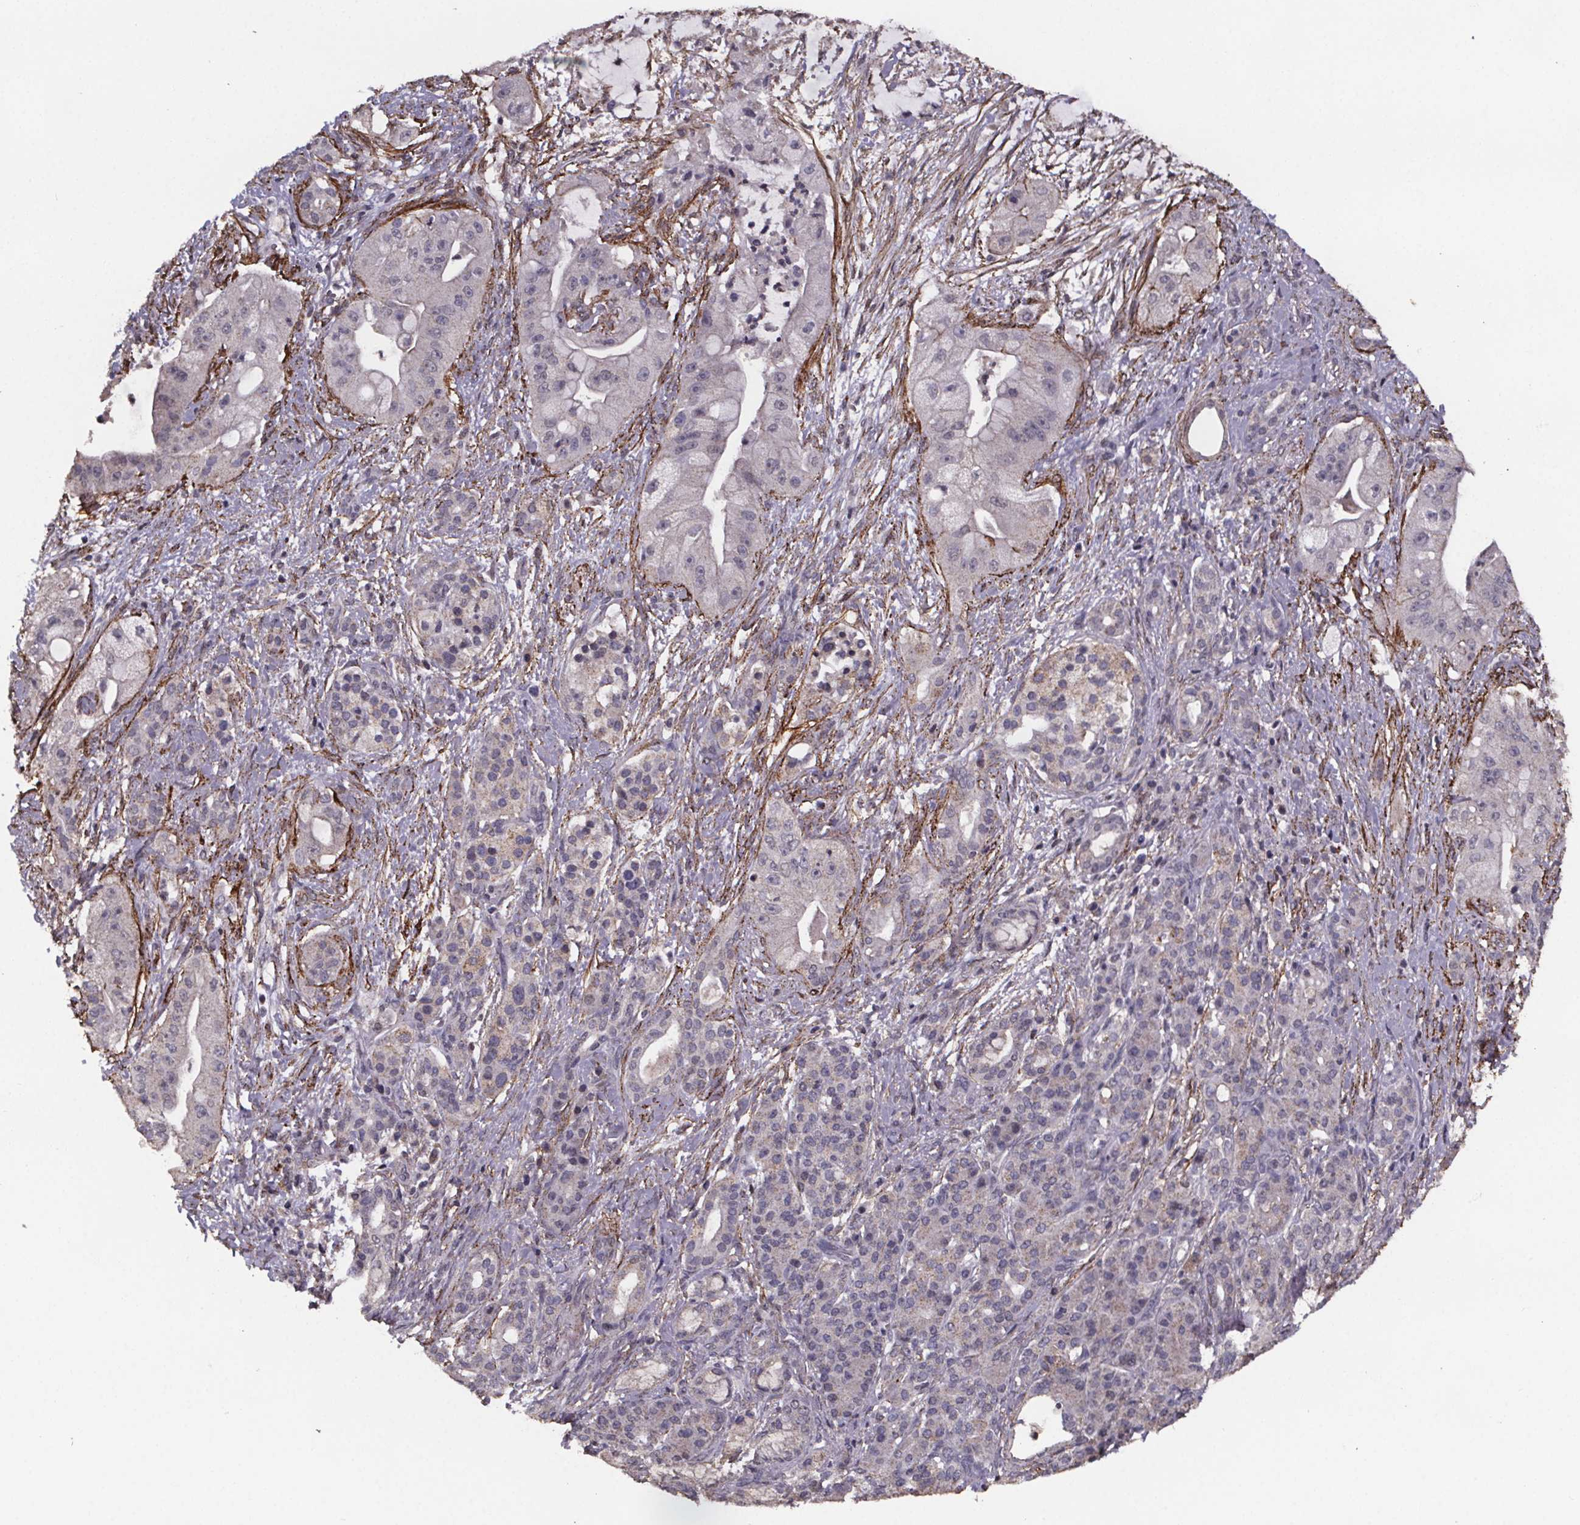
{"staining": {"intensity": "negative", "quantity": "none", "location": "none"}, "tissue": "pancreatic cancer", "cell_type": "Tumor cells", "image_type": "cancer", "snomed": [{"axis": "morphology", "description": "Normal tissue, NOS"}, {"axis": "morphology", "description": "Inflammation, NOS"}, {"axis": "morphology", "description": "Adenocarcinoma, NOS"}, {"axis": "topography", "description": "Pancreas"}], "caption": "Human pancreatic adenocarcinoma stained for a protein using immunohistochemistry (IHC) demonstrates no expression in tumor cells.", "gene": "PALLD", "patient": {"sex": "male", "age": 57}}